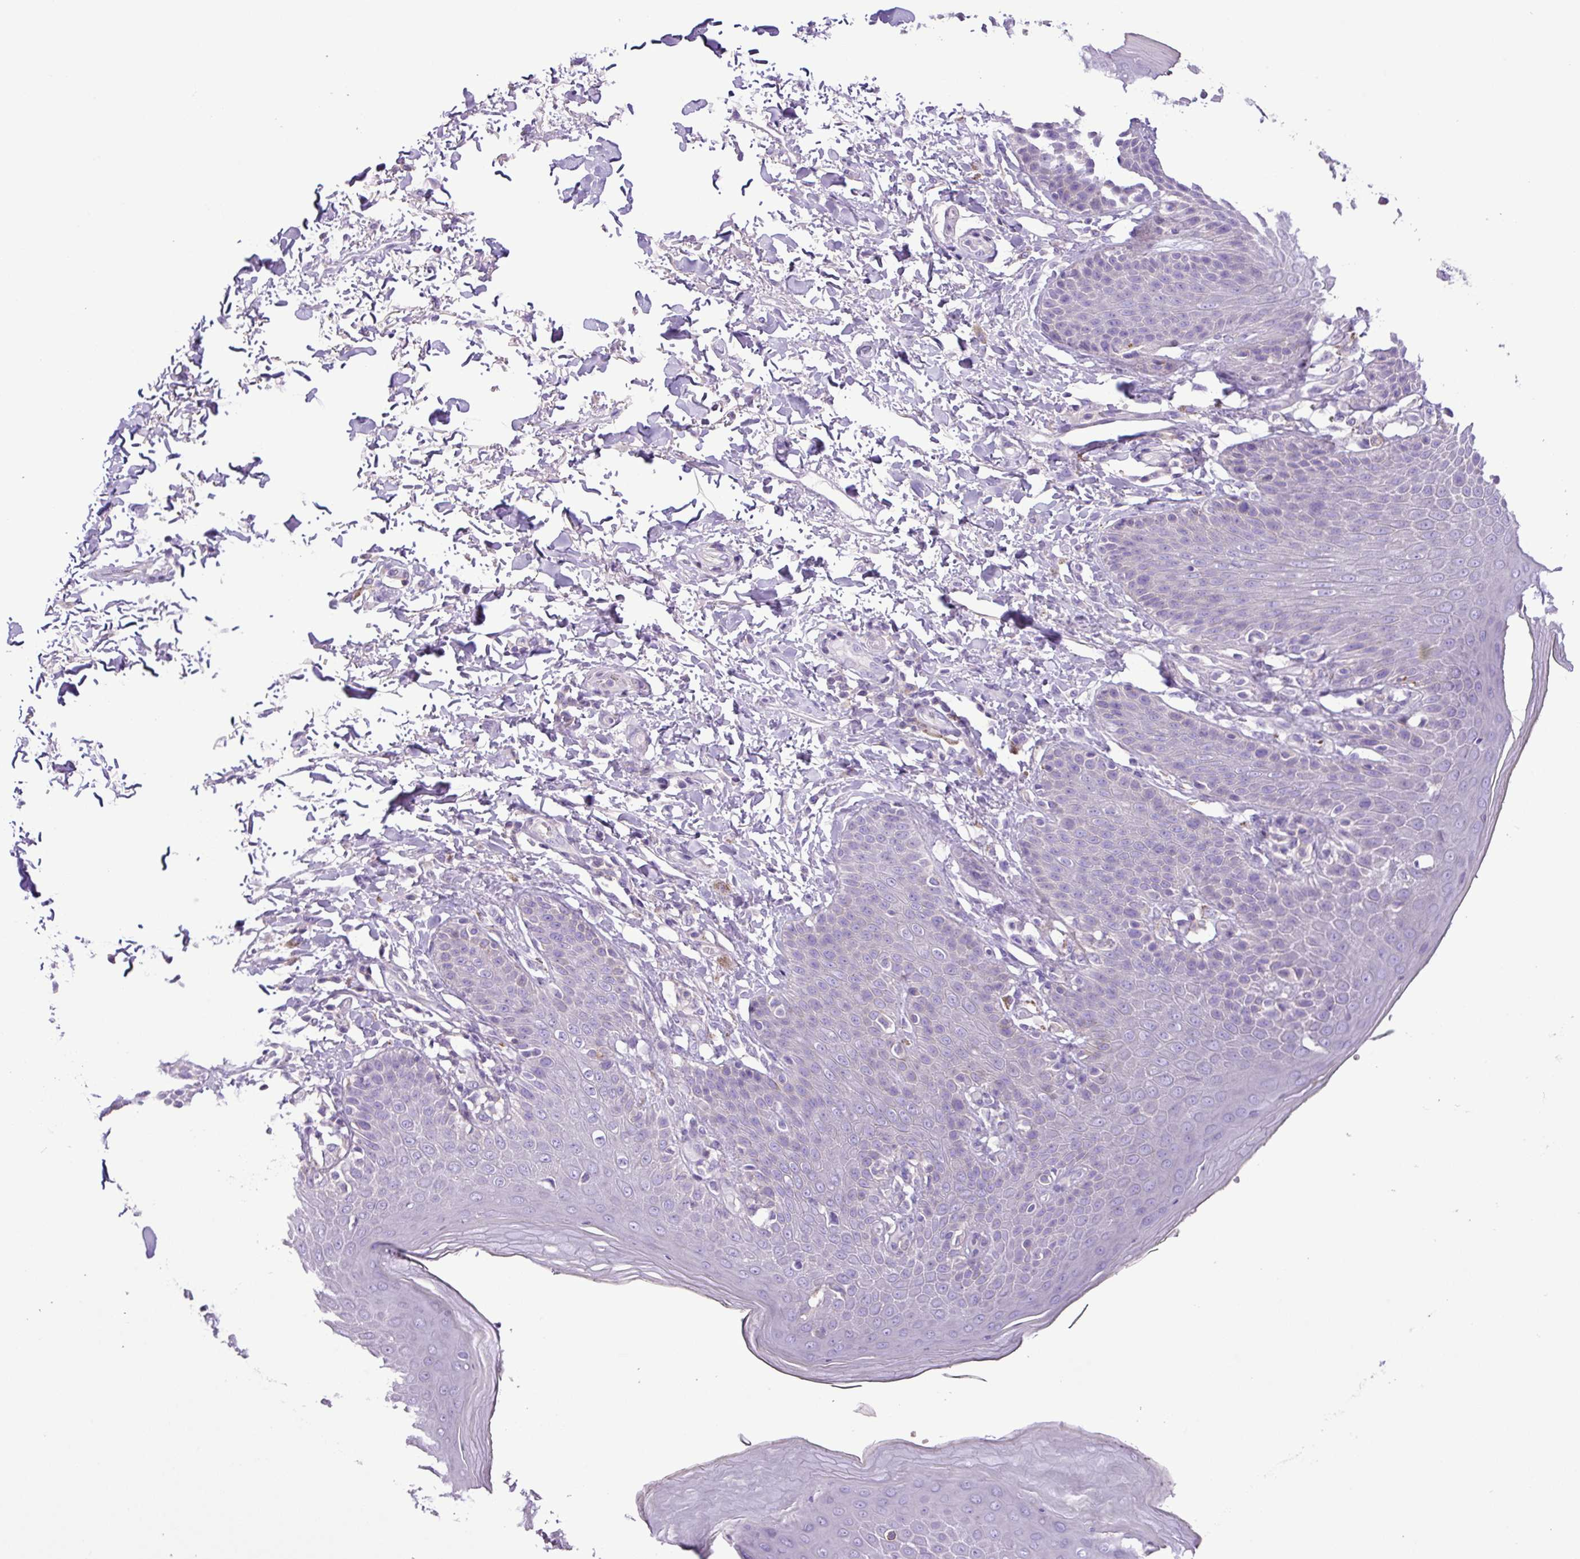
{"staining": {"intensity": "negative", "quantity": "none", "location": "none"}, "tissue": "skin", "cell_type": "Epidermal cells", "image_type": "normal", "snomed": [{"axis": "morphology", "description": "Normal tissue, NOS"}, {"axis": "topography", "description": "Peripheral nerve tissue"}], "caption": "This is a image of IHC staining of benign skin, which shows no staining in epidermal cells. (DAB immunohistochemistry (IHC) visualized using brightfield microscopy, high magnification).", "gene": "ZNF334", "patient": {"sex": "male", "age": 51}}